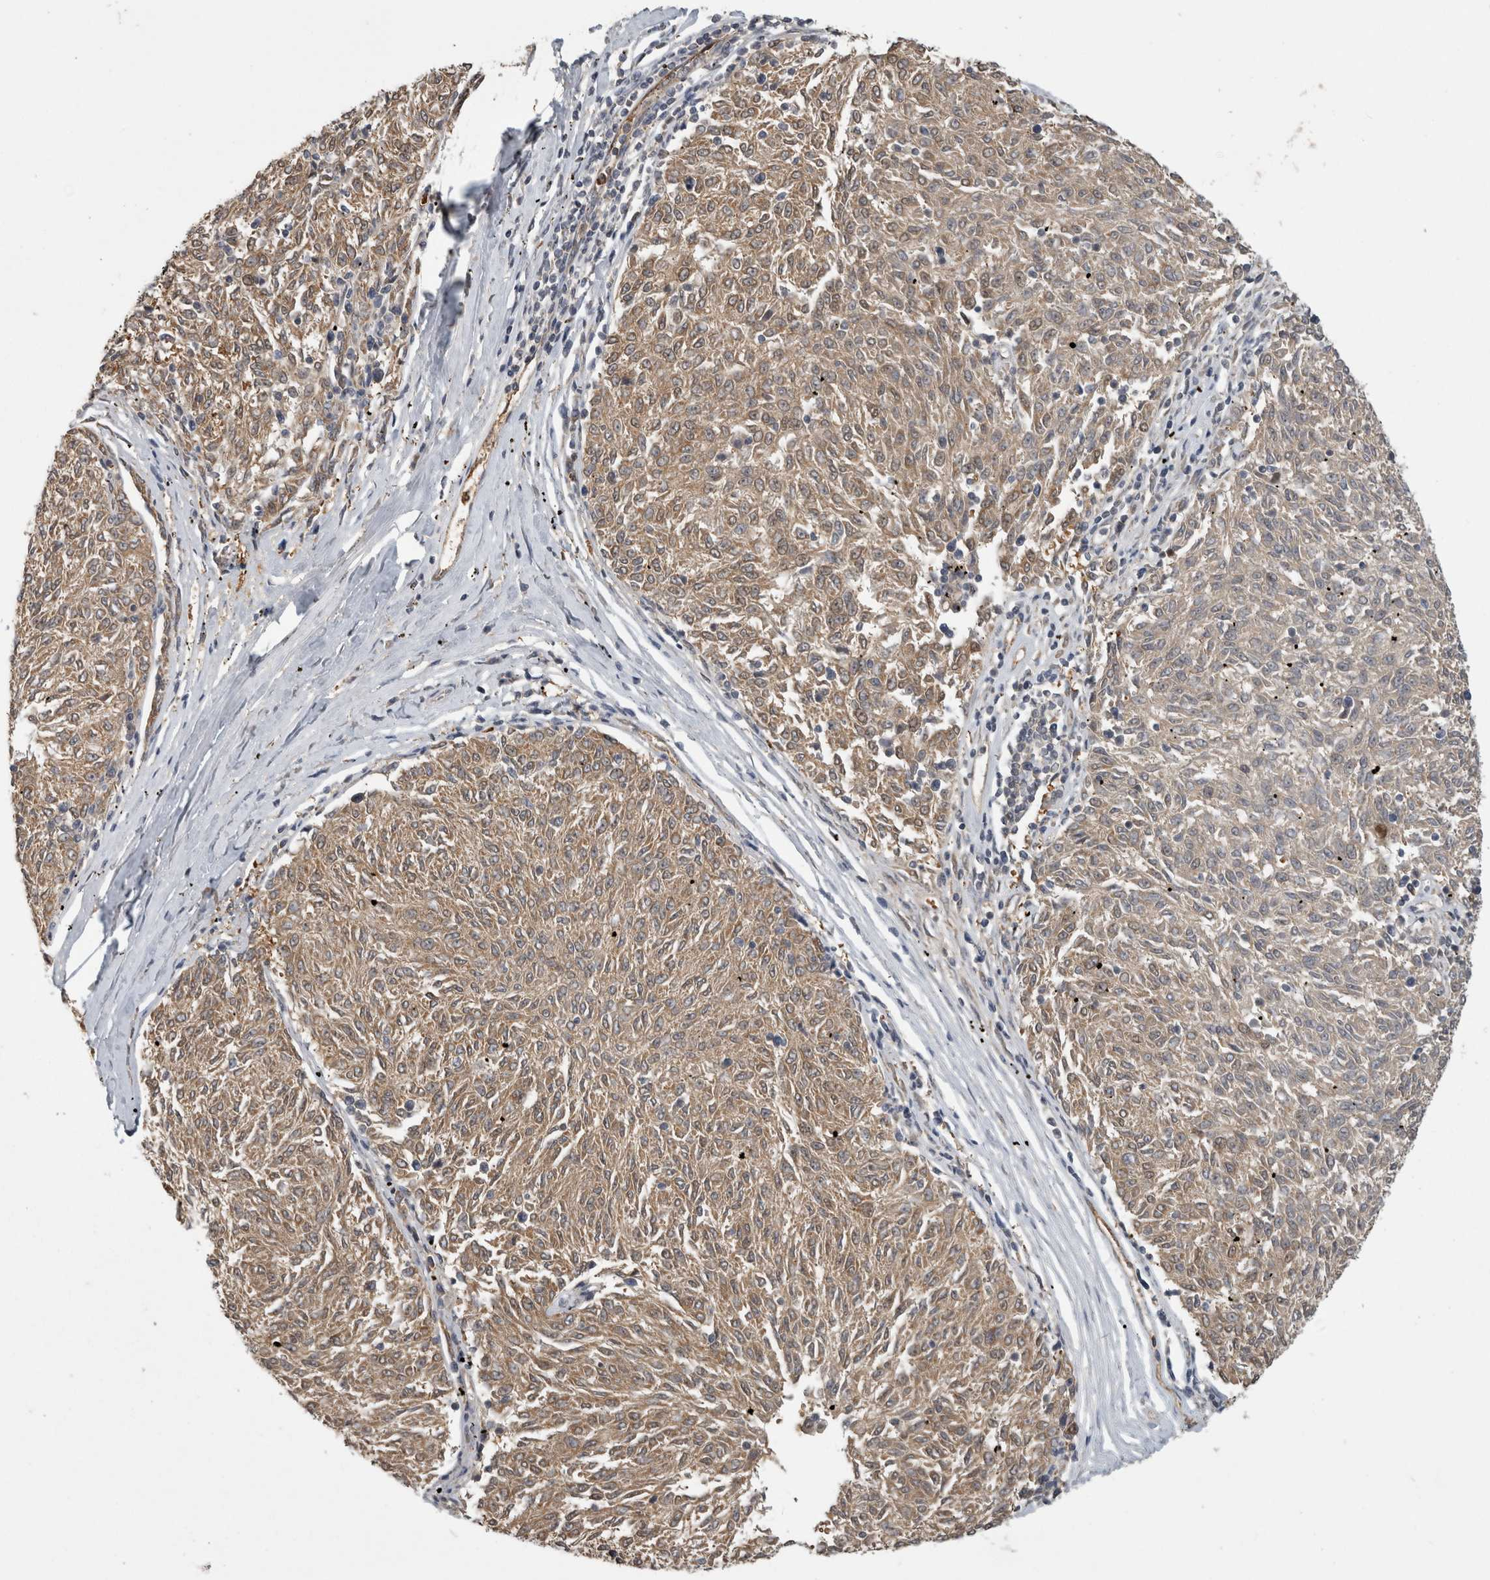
{"staining": {"intensity": "weak", "quantity": ">75%", "location": "cytoplasmic/membranous"}, "tissue": "melanoma", "cell_type": "Tumor cells", "image_type": "cancer", "snomed": [{"axis": "morphology", "description": "Malignant melanoma, NOS"}, {"axis": "topography", "description": "Skin"}], "caption": "Protein expression analysis of malignant melanoma reveals weak cytoplasmic/membranous expression in approximately >75% of tumor cells.", "gene": "TRMT61B", "patient": {"sex": "female", "age": 72}}